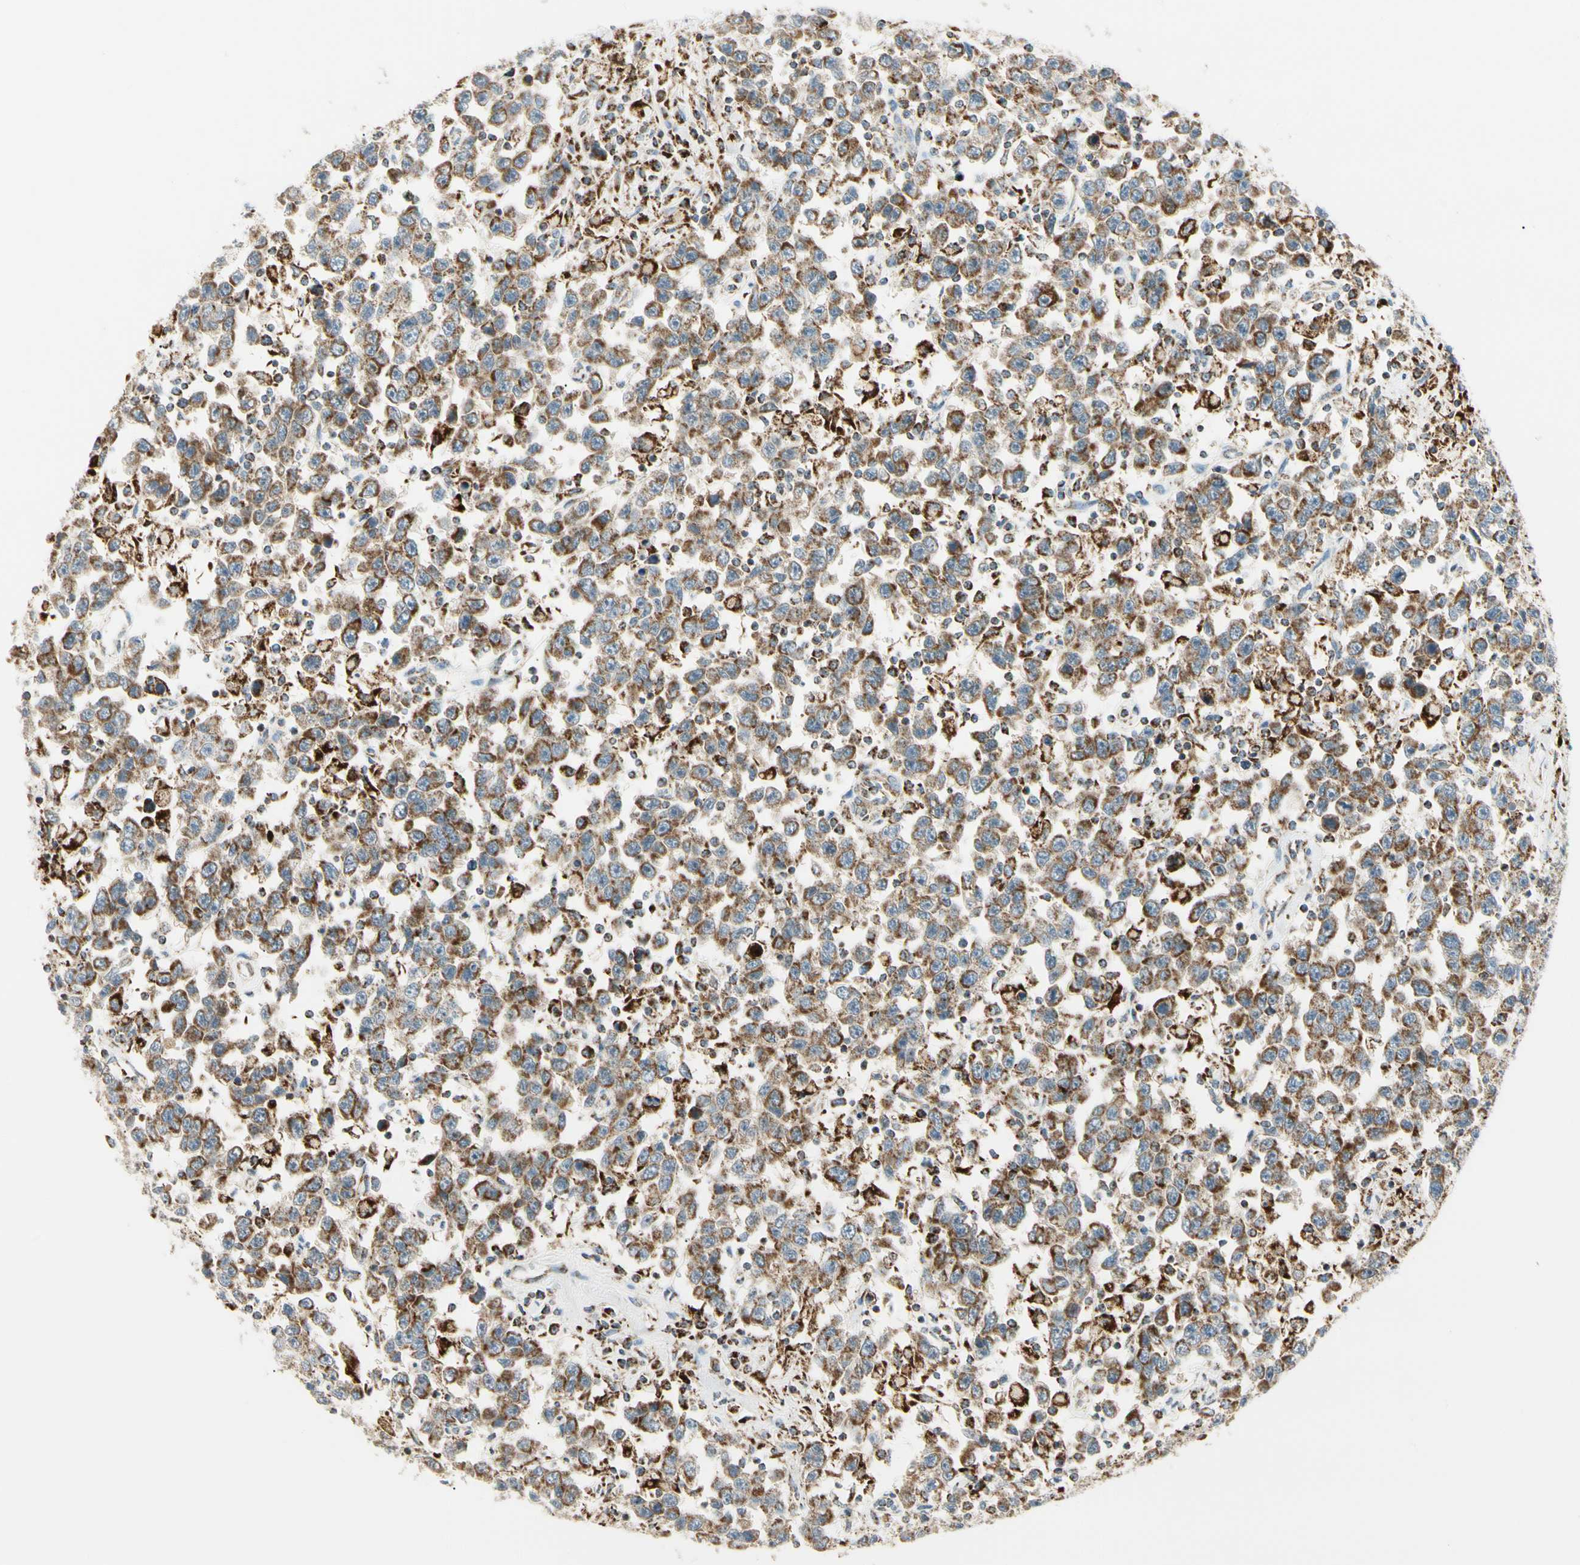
{"staining": {"intensity": "moderate", "quantity": ">75%", "location": "cytoplasmic/membranous"}, "tissue": "testis cancer", "cell_type": "Tumor cells", "image_type": "cancer", "snomed": [{"axis": "morphology", "description": "Seminoma, NOS"}, {"axis": "topography", "description": "Testis"}], "caption": "DAB immunohistochemical staining of human seminoma (testis) demonstrates moderate cytoplasmic/membranous protein expression in about >75% of tumor cells.", "gene": "TBC1D10A", "patient": {"sex": "male", "age": 41}}